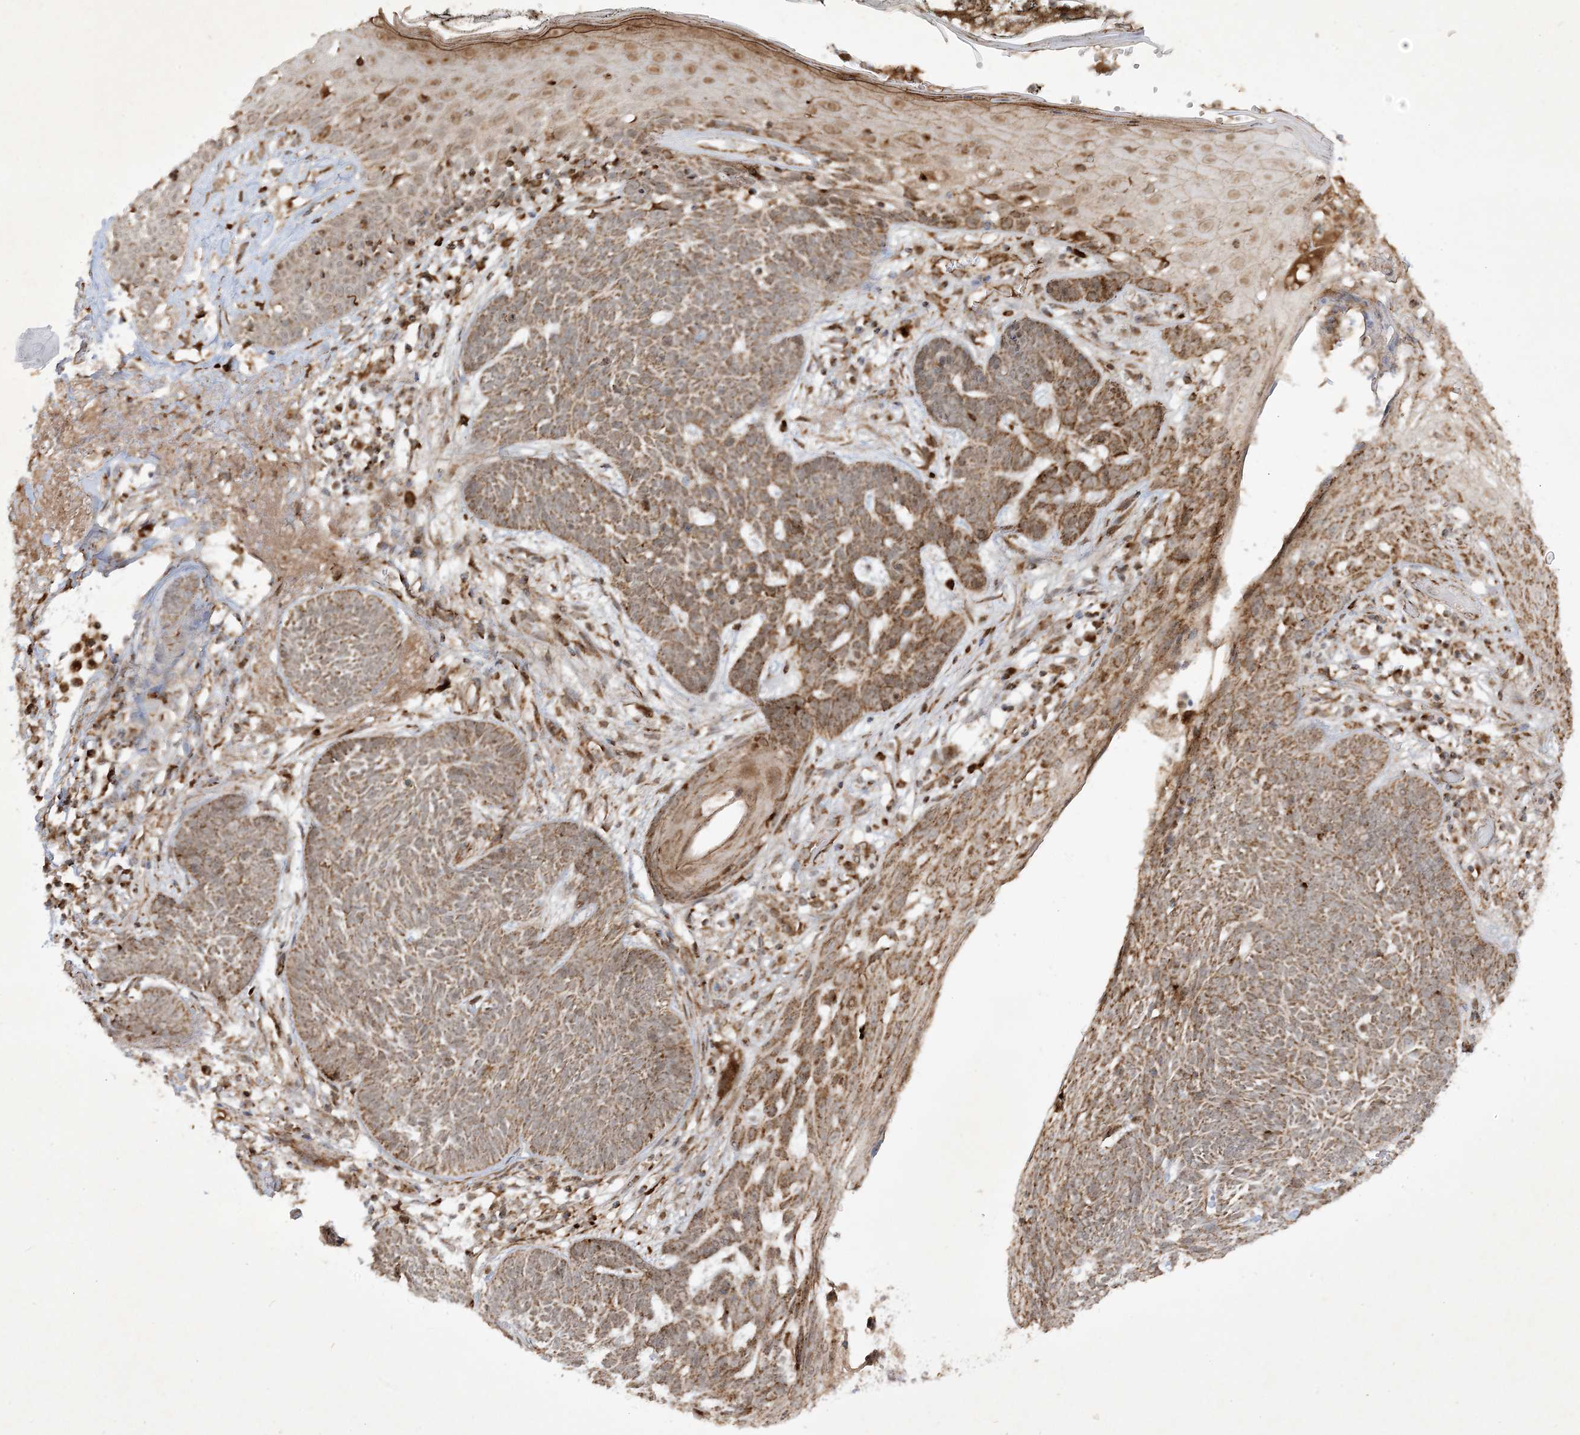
{"staining": {"intensity": "moderate", "quantity": ">75%", "location": "cytoplasmic/membranous"}, "tissue": "skin cancer", "cell_type": "Tumor cells", "image_type": "cancer", "snomed": [{"axis": "morphology", "description": "Normal tissue, NOS"}, {"axis": "morphology", "description": "Basal cell carcinoma"}, {"axis": "topography", "description": "Skin"}], "caption": "Protein expression analysis of skin cancer displays moderate cytoplasmic/membranous expression in about >75% of tumor cells. Immunohistochemistry (ihc) stains the protein of interest in brown and the nuclei are stained blue.", "gene": "NDUFAF3", "patient": {"sex": "male", "age": 64}}